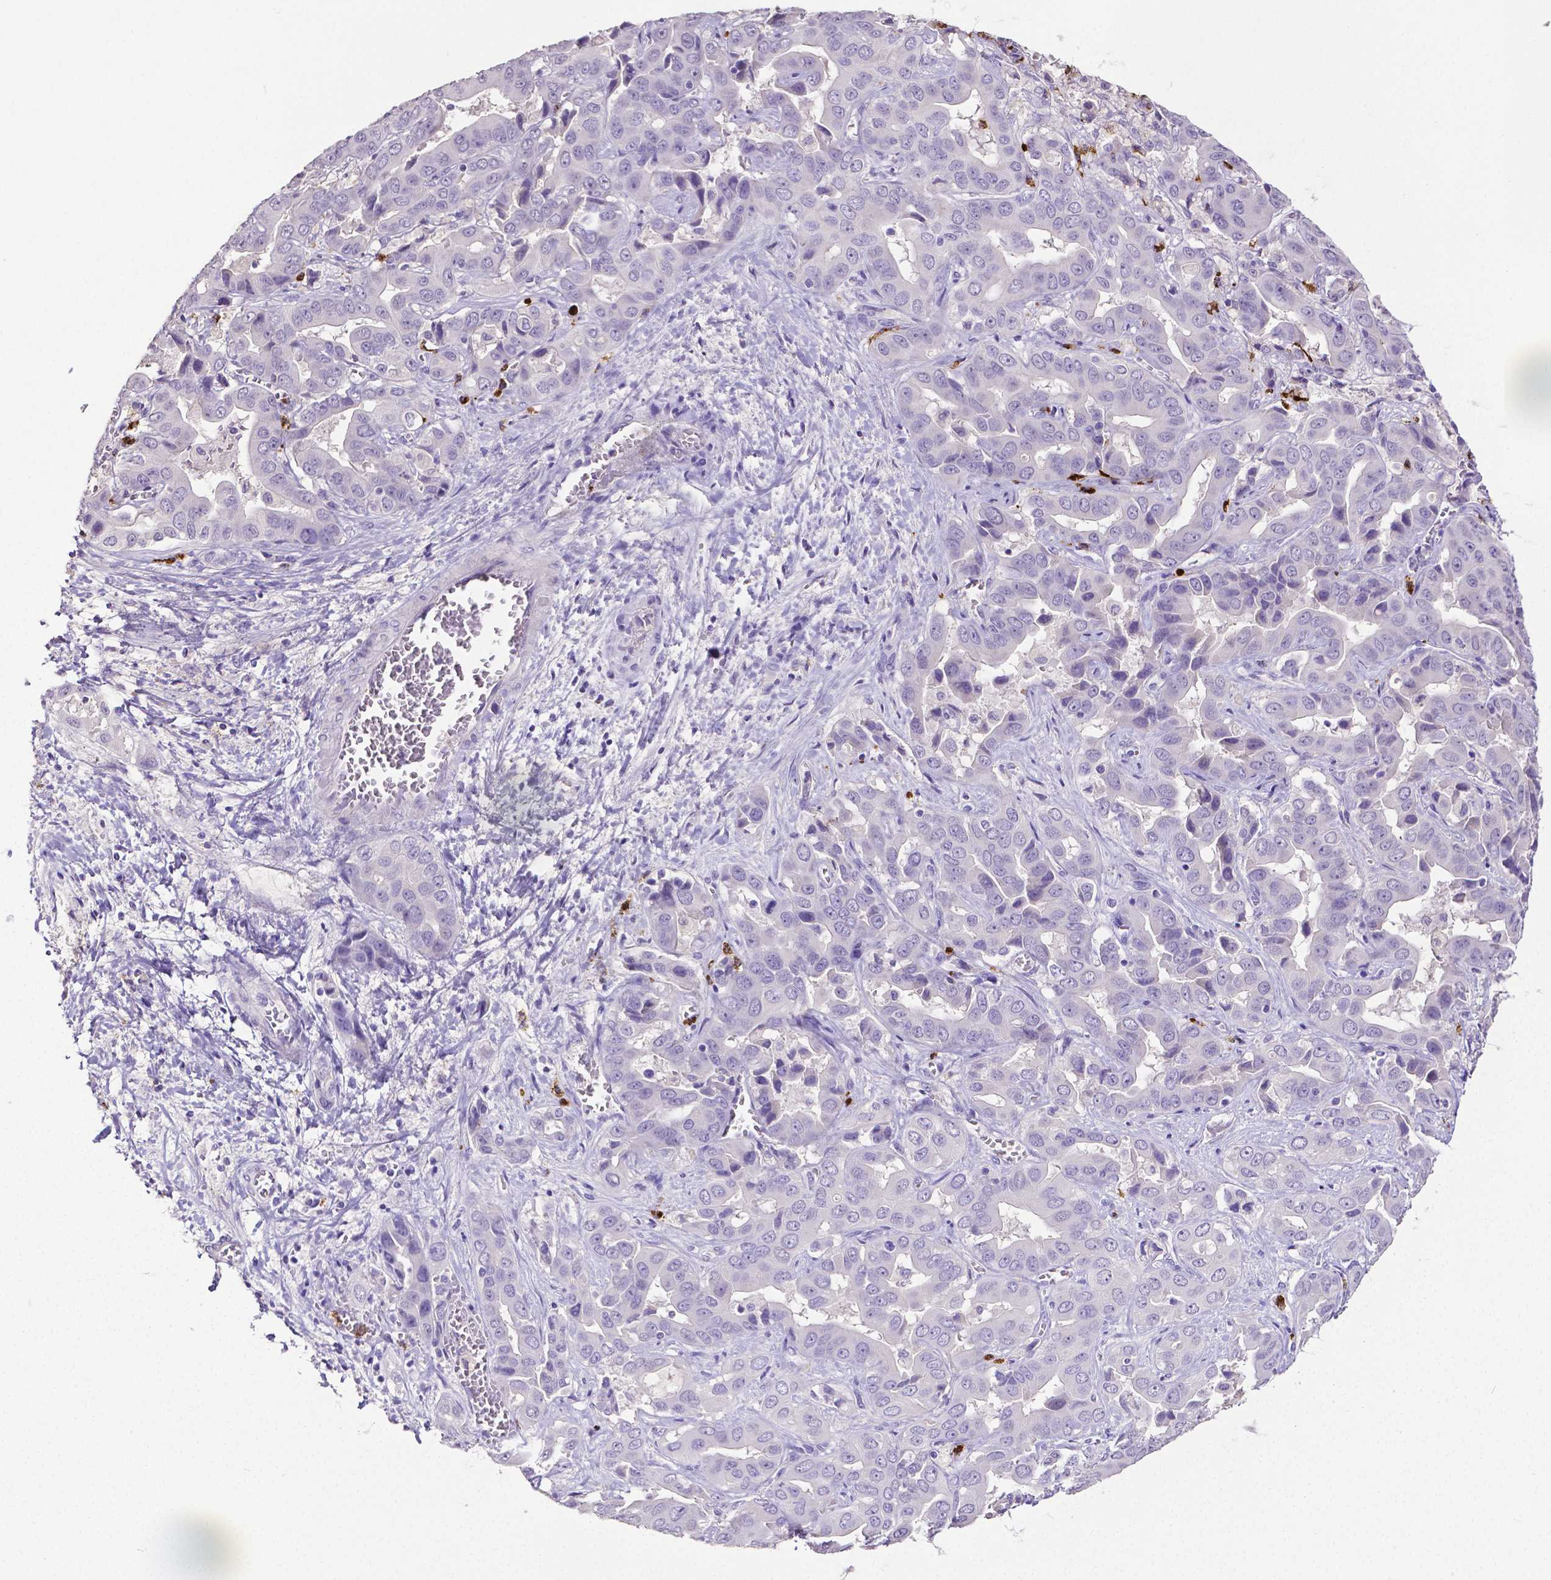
{"staining": {"intensity": "negative", "quantity": "none", "location": "none"}, "tissue": "liver cancer", "cell_type": "Tumor cells", "image_type": "cancer", "snomed": [{"axis": "morphology", "description": "Cholangiocarcinoma"}, {"axis": "topography", "description": "Liver"}], "caption": "Histopathology image shows no protein positivity in tumor cells of liver cholangiocarcinoma tissue.", "gene": "MMP9", "patient": {"sex": "female", "age": 52}}